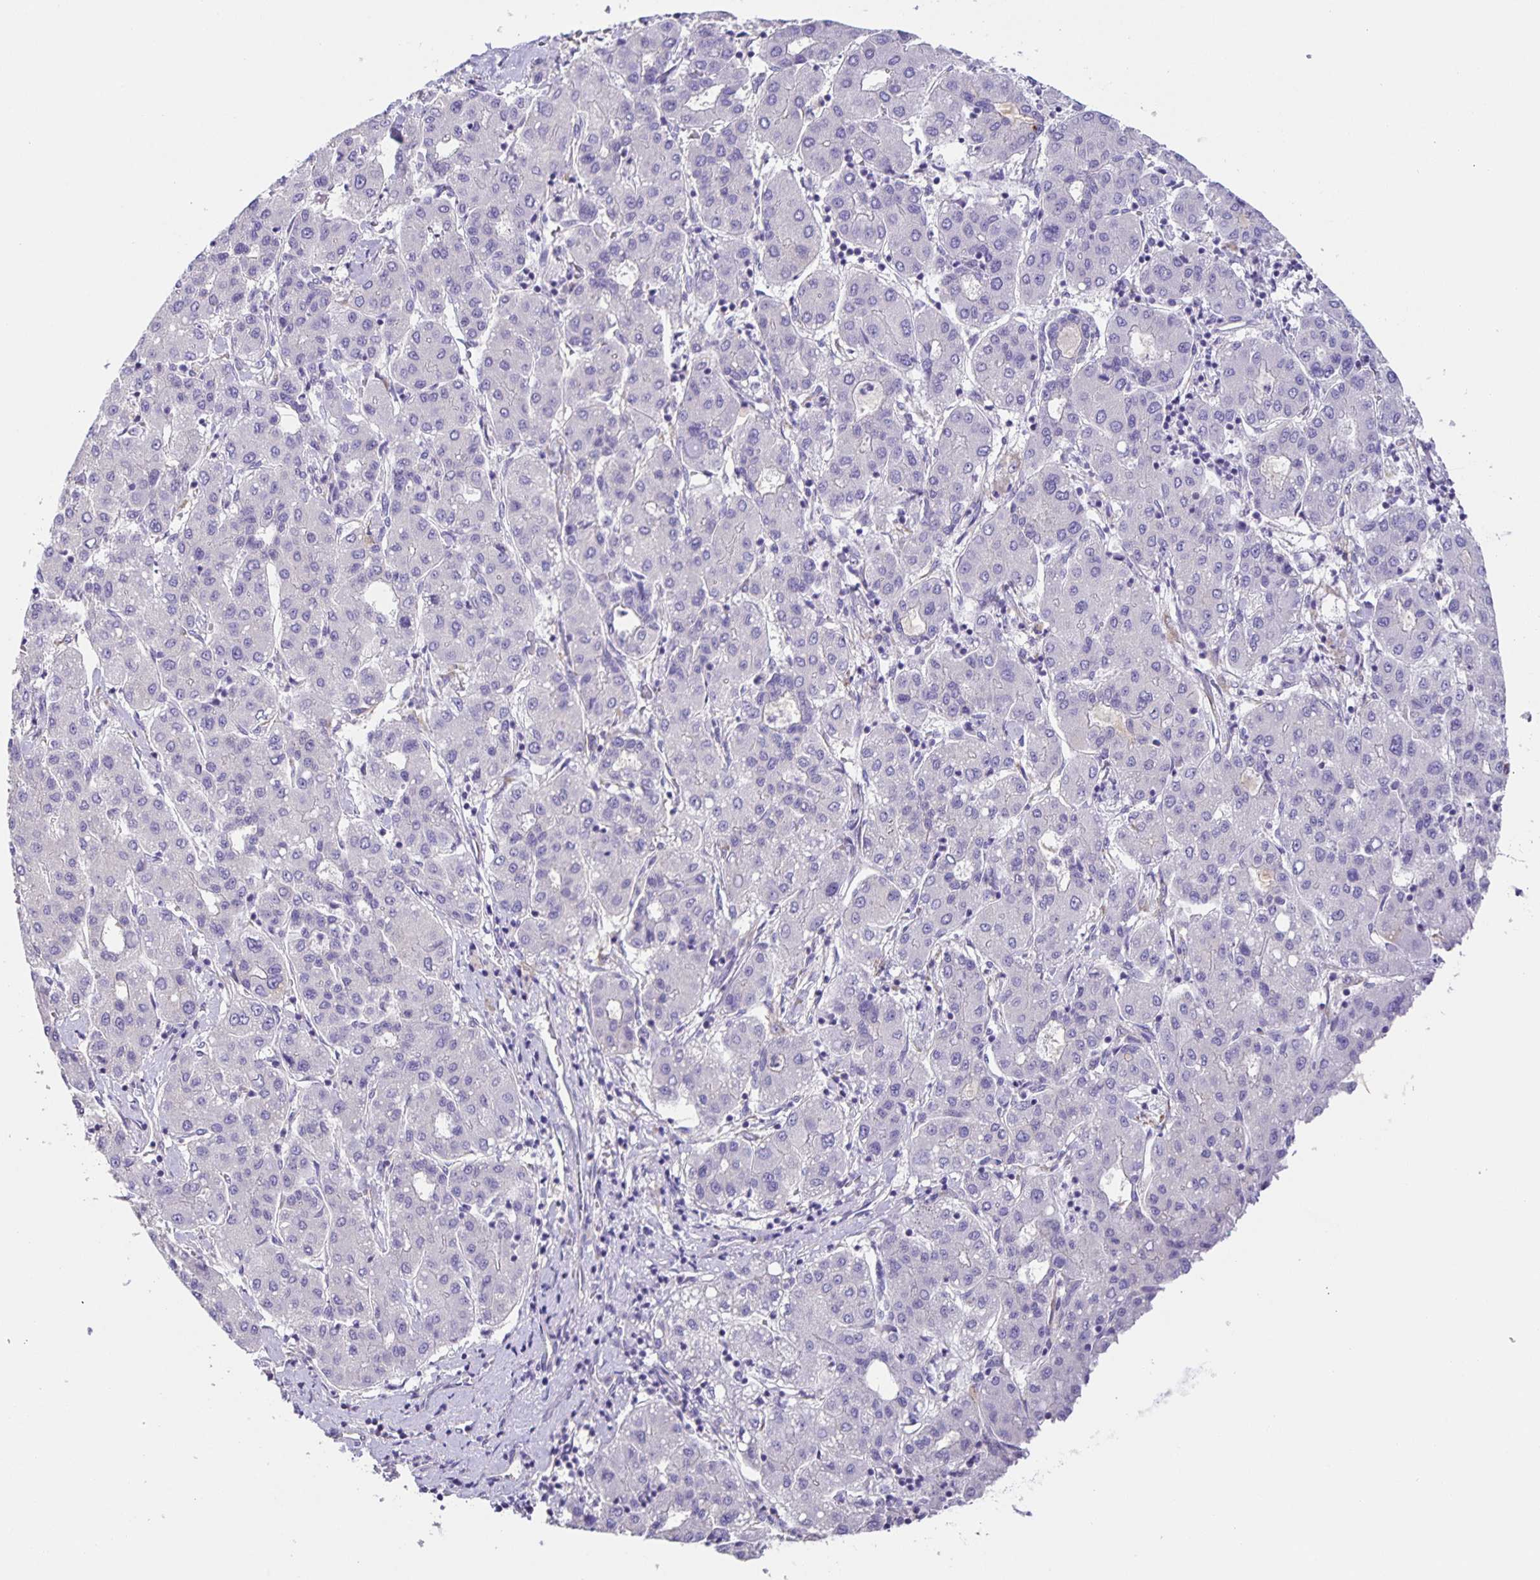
{"staining": {"intensity": "negative", "quantity": "none", "location": "none"}, "tissue": "liver cancer", "cell_type": "Tumor cells", "image_type": "cancer", "snomed": [{"axis": "morphology", "description": "Carcinoma, Hepatocellular, NOS"}, {"axis": "topography", "description": "Liver"}], "caption": "There is no significant expression in tumor cells of liver cancer (hepatocellular carcinoma).", "gene": "PRR36", "patient": {"sex": "male", "age": 65}}